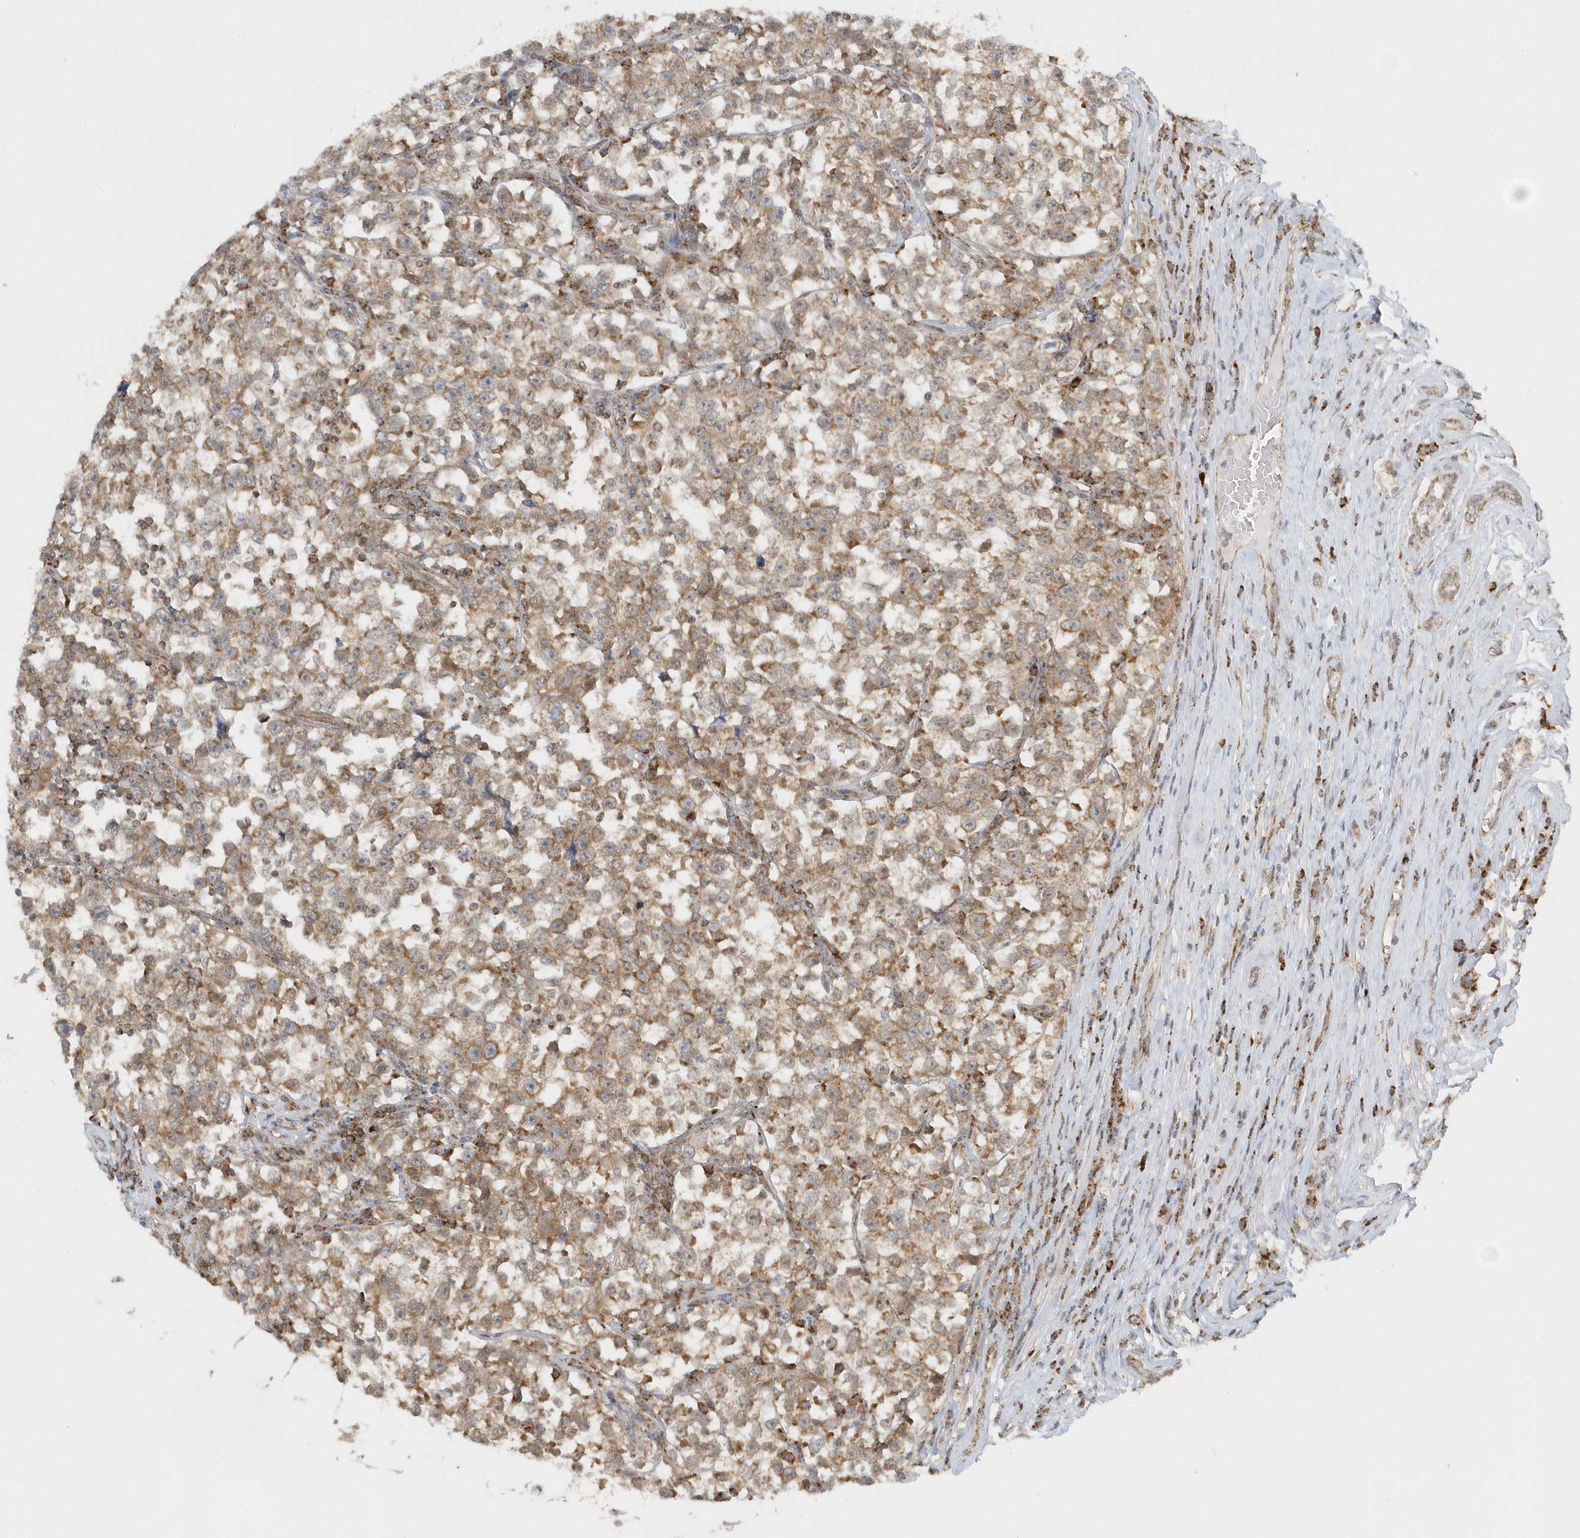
{"staining": {"intensity": "moderate", "quantity": ">75%", "location": "cytoplasmic/membranous"}, "tissue": "testis cancer", "cell_type": "Tumor cells", "image_type": "cancer", "snomed": [{"axis": "morphology", "description": "Normal tissue, NOS"}, {"axis": "morphology", "description": "Seminoma, NOS"}, {"axis": "topography", "description": "Testis"}], "caption": "Moderate cytoplasmic/membranous expression is present in about >75% of tumor cells in seminoma (testis).", "gene": "PSMD6", "patient": {"sex": "male", "age": 43}}